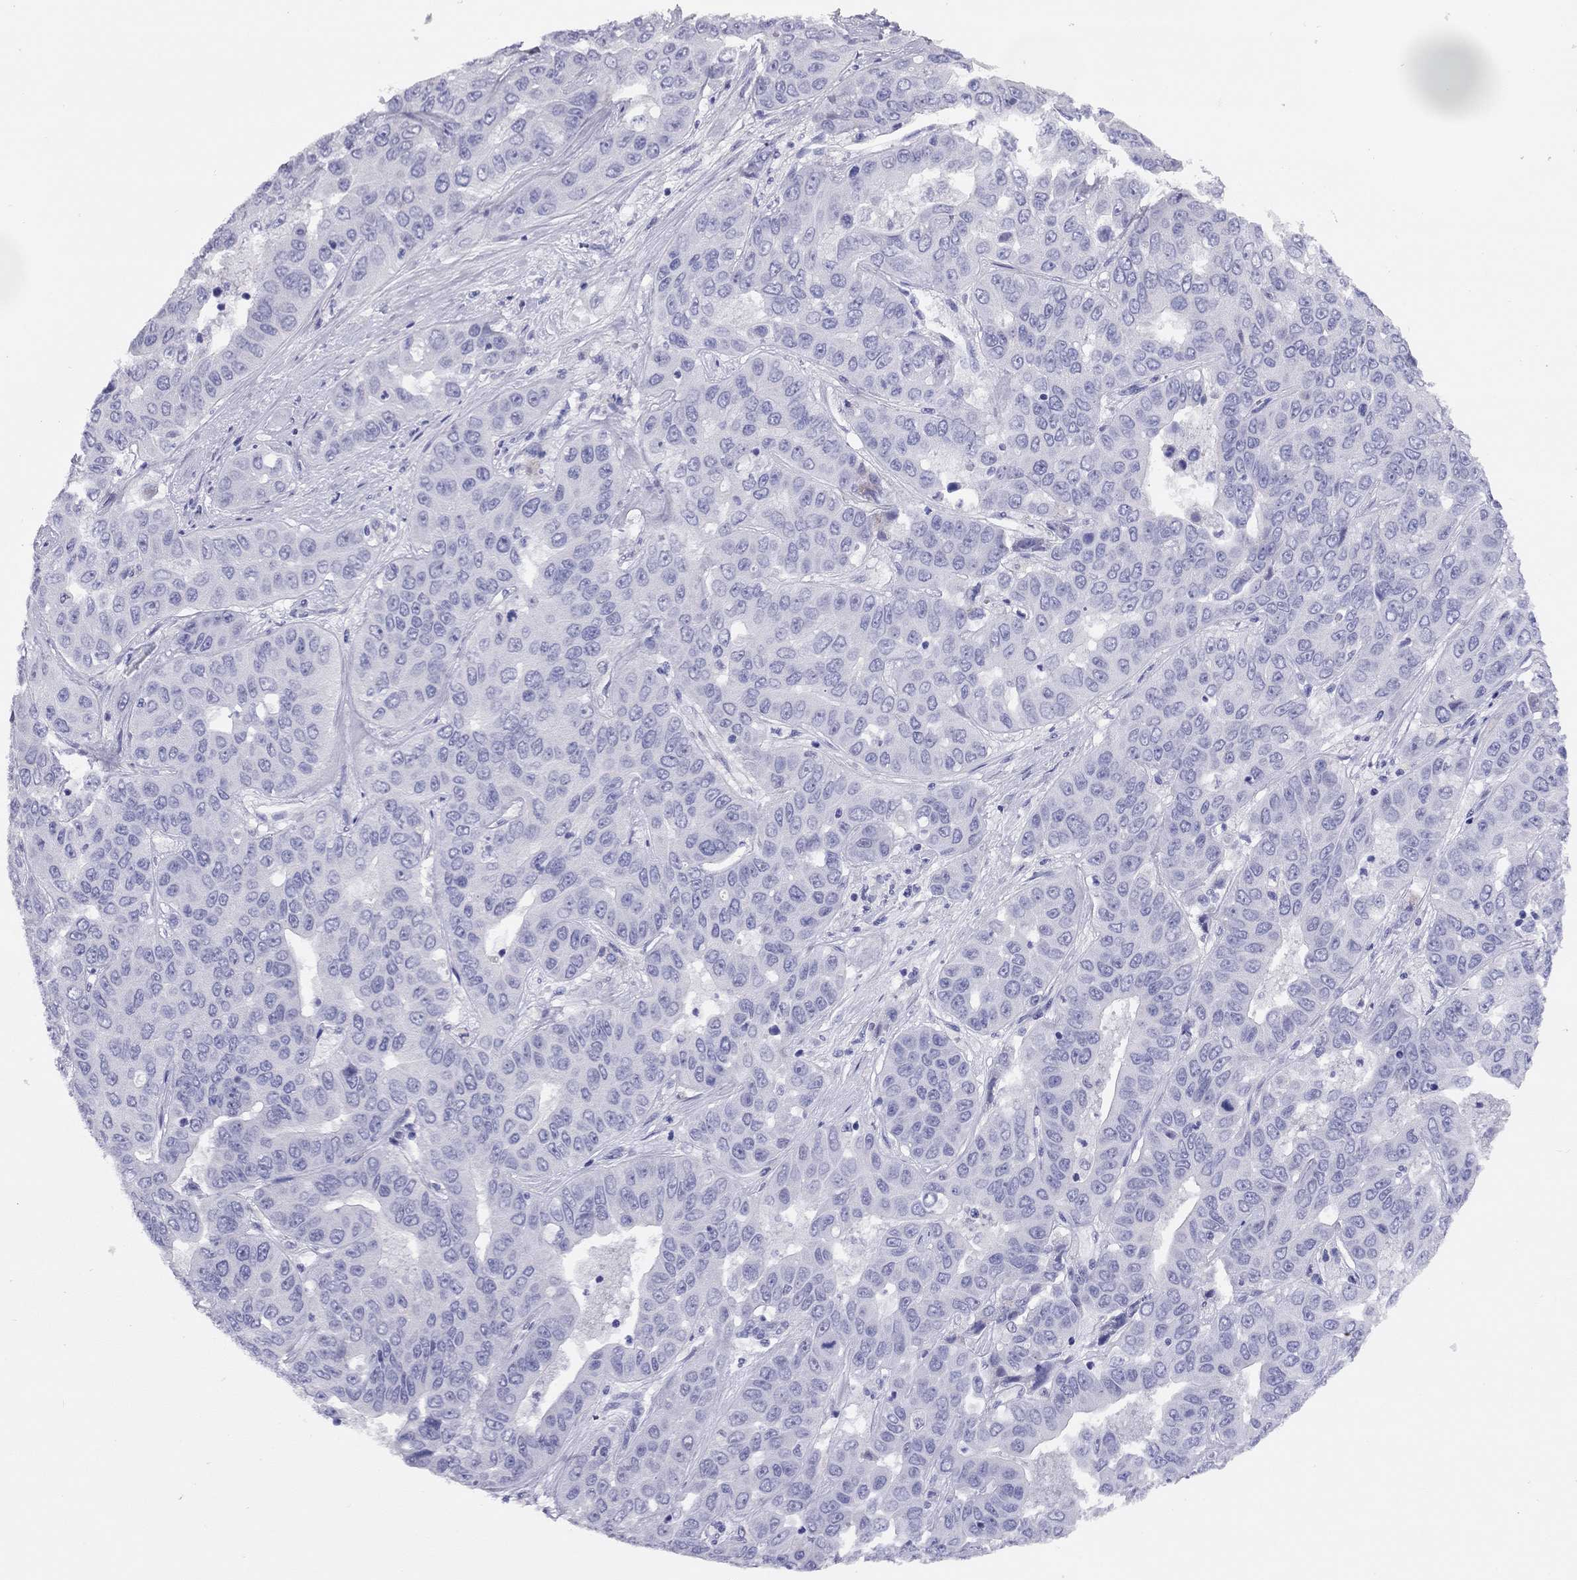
{"staining": {"intensity": "negative", "quantity": "none", "location": "none"}, "tissue": "liver cancer", "cell_type": "Tumor cells", "image_type": "cancer", "snomed": [{"axis": "morphology", "description": "Cholangiocarcinoma"}, {"axis": "topography", "description": "Liver"}], "caption": "A high-resolution photomicrograph shows immunohistochemistry (IHC) staining of liver cancer, which demonstrates no significant staining in tumor cells.", "gene": "LRIT2", "patient": {"sex": "female", "age": 52}}